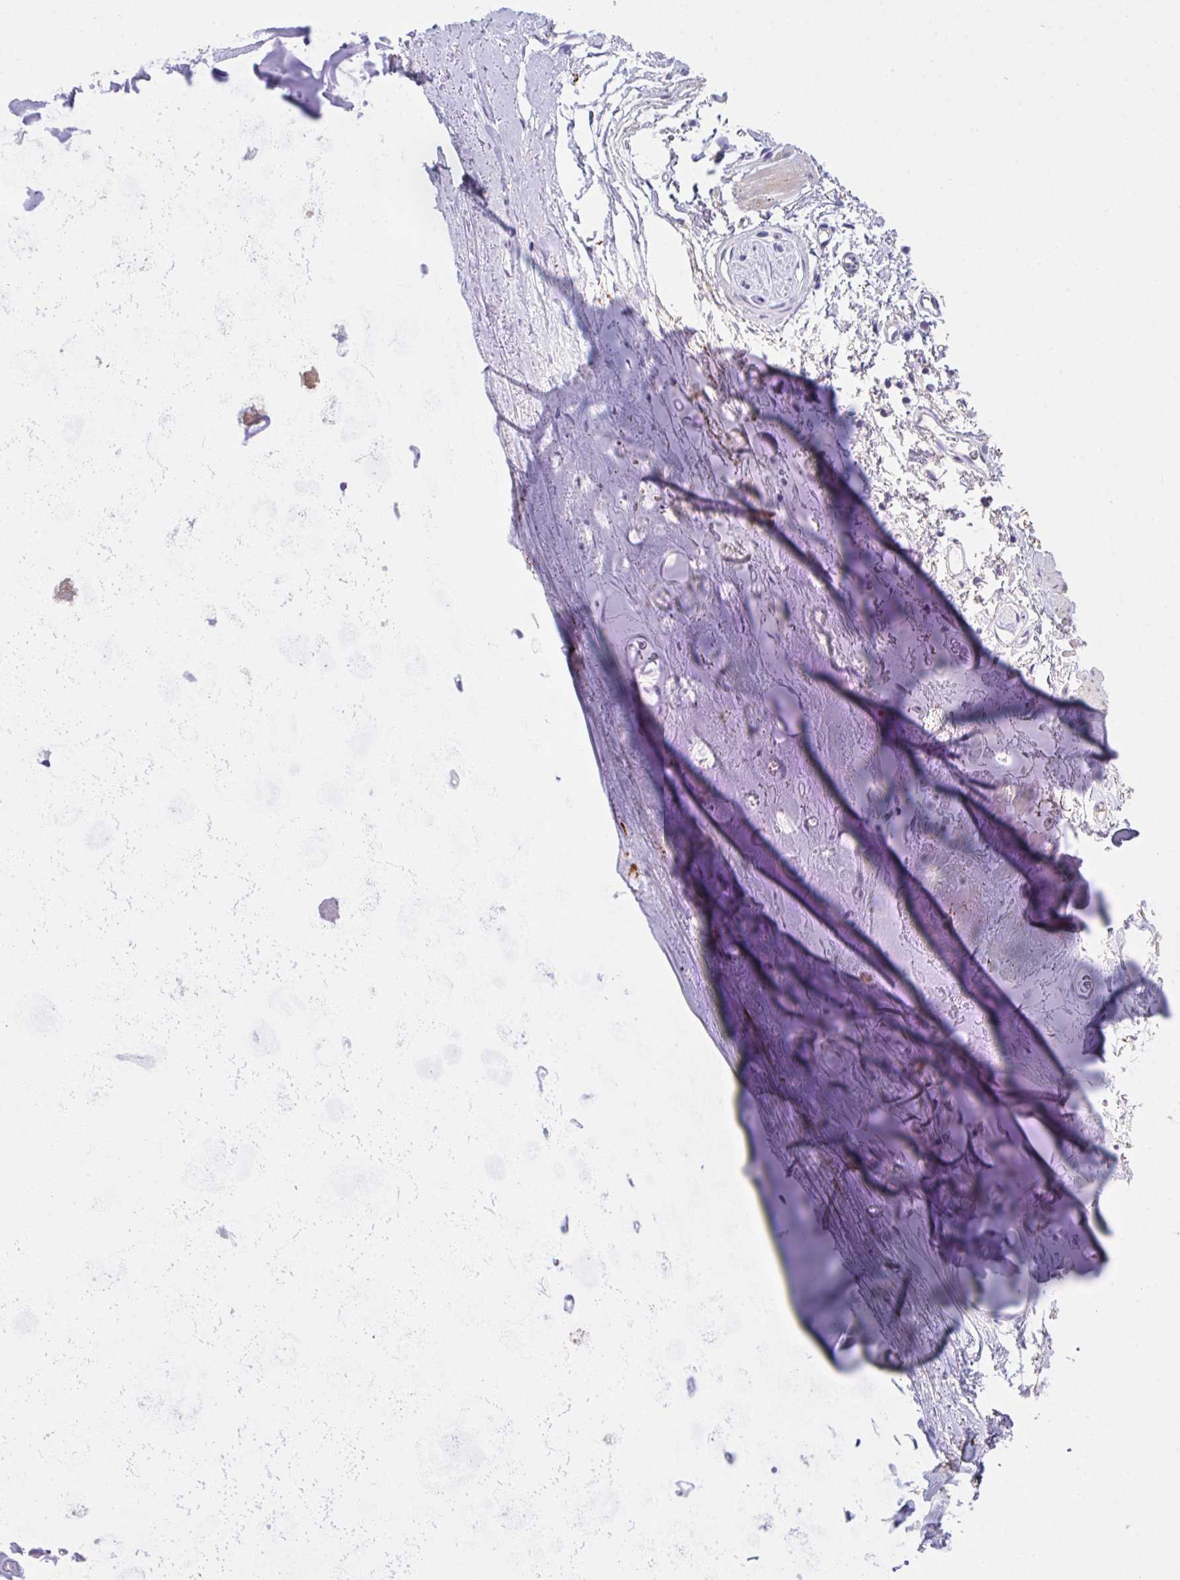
{"staining": {"intensity": "negative", "quantity": "none", "location": "none"}, "tissue": "adipose tissue", "cell_type": "Adipocytes", "image_type": "normal", "snomed": [{"axis": "morphology", "description": "Normal tissue, NOS"}, {"axis": "topography", "description": "Lymph node"}, {"axis": "topography", "description": "Cartilage tissue"}, {"axis": "topography", "description": "Bronchus"}], "caption": "Immunohistochemistry (IHC) of benign adipose tissue demonstrates no expression in adipocytes. The staining was performed using DAB (3,3'-diaminobenzidine) to visualize the protein expression in brown, while the nuclei were stained in blue with hematoxylin (Magnification: 20x).", "gene": "KMT2E", "patient": {"sex": "female", "age": 70}}